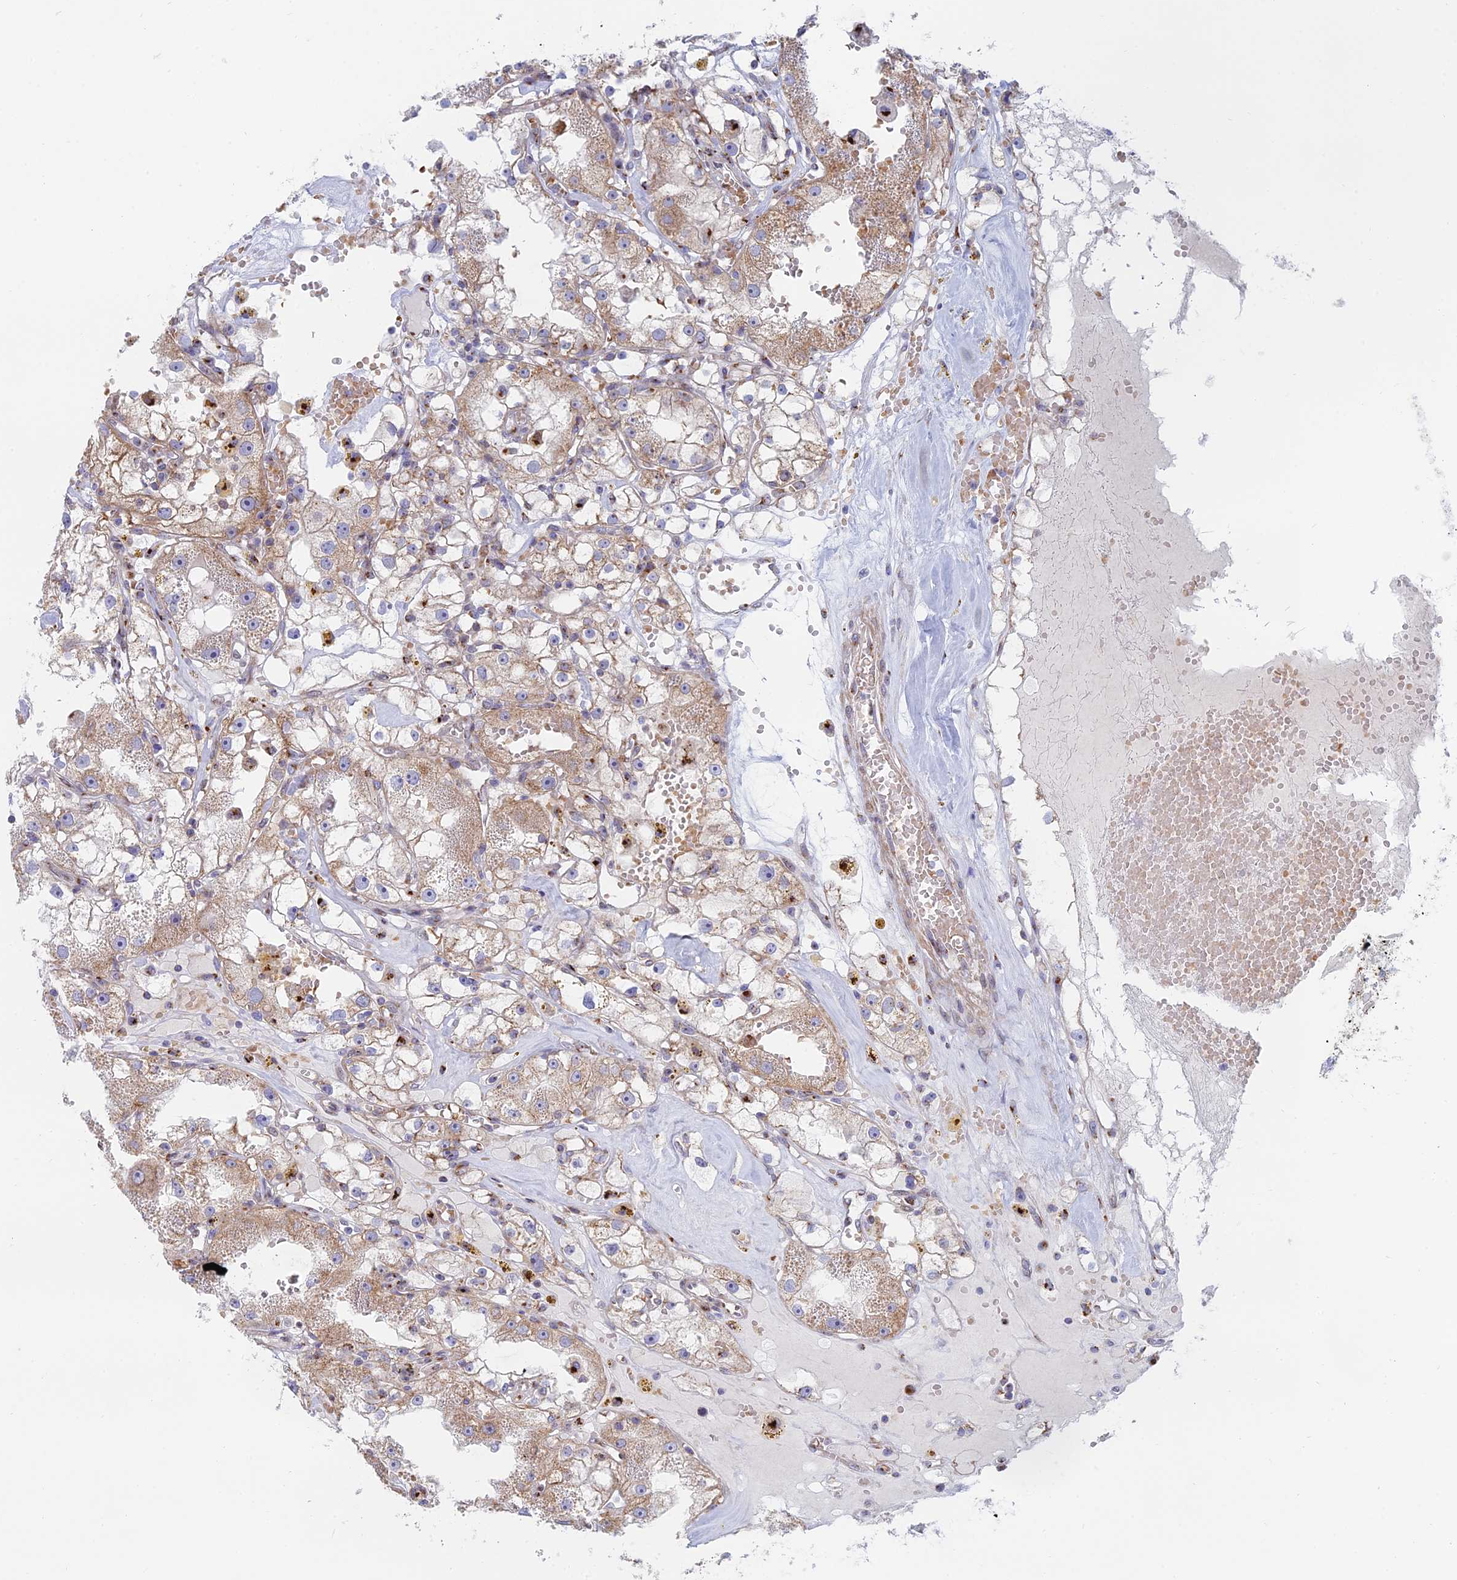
{"staining": {"intensity": "weak", "quantity": ">75%", "location": "cytoplasmic/membranous"}, "tissue": "renal cancer", "cell_type": "Tumor cells", "image_type": "cancer", "snomed": [{"axis": "morphology", "description": "Adenocarcinoma, NOS"}, {"axis": "topography", "description": "Kidney"}], "caption": "Immunohistochemical staining of human adenocarcinoma (renal) displays low levels of weak cytoplasmic/membranous expression in approximately >75% of tumor cells.", "gene": "HS2ST1", "patient": {"sex": "male", "age": 56}}